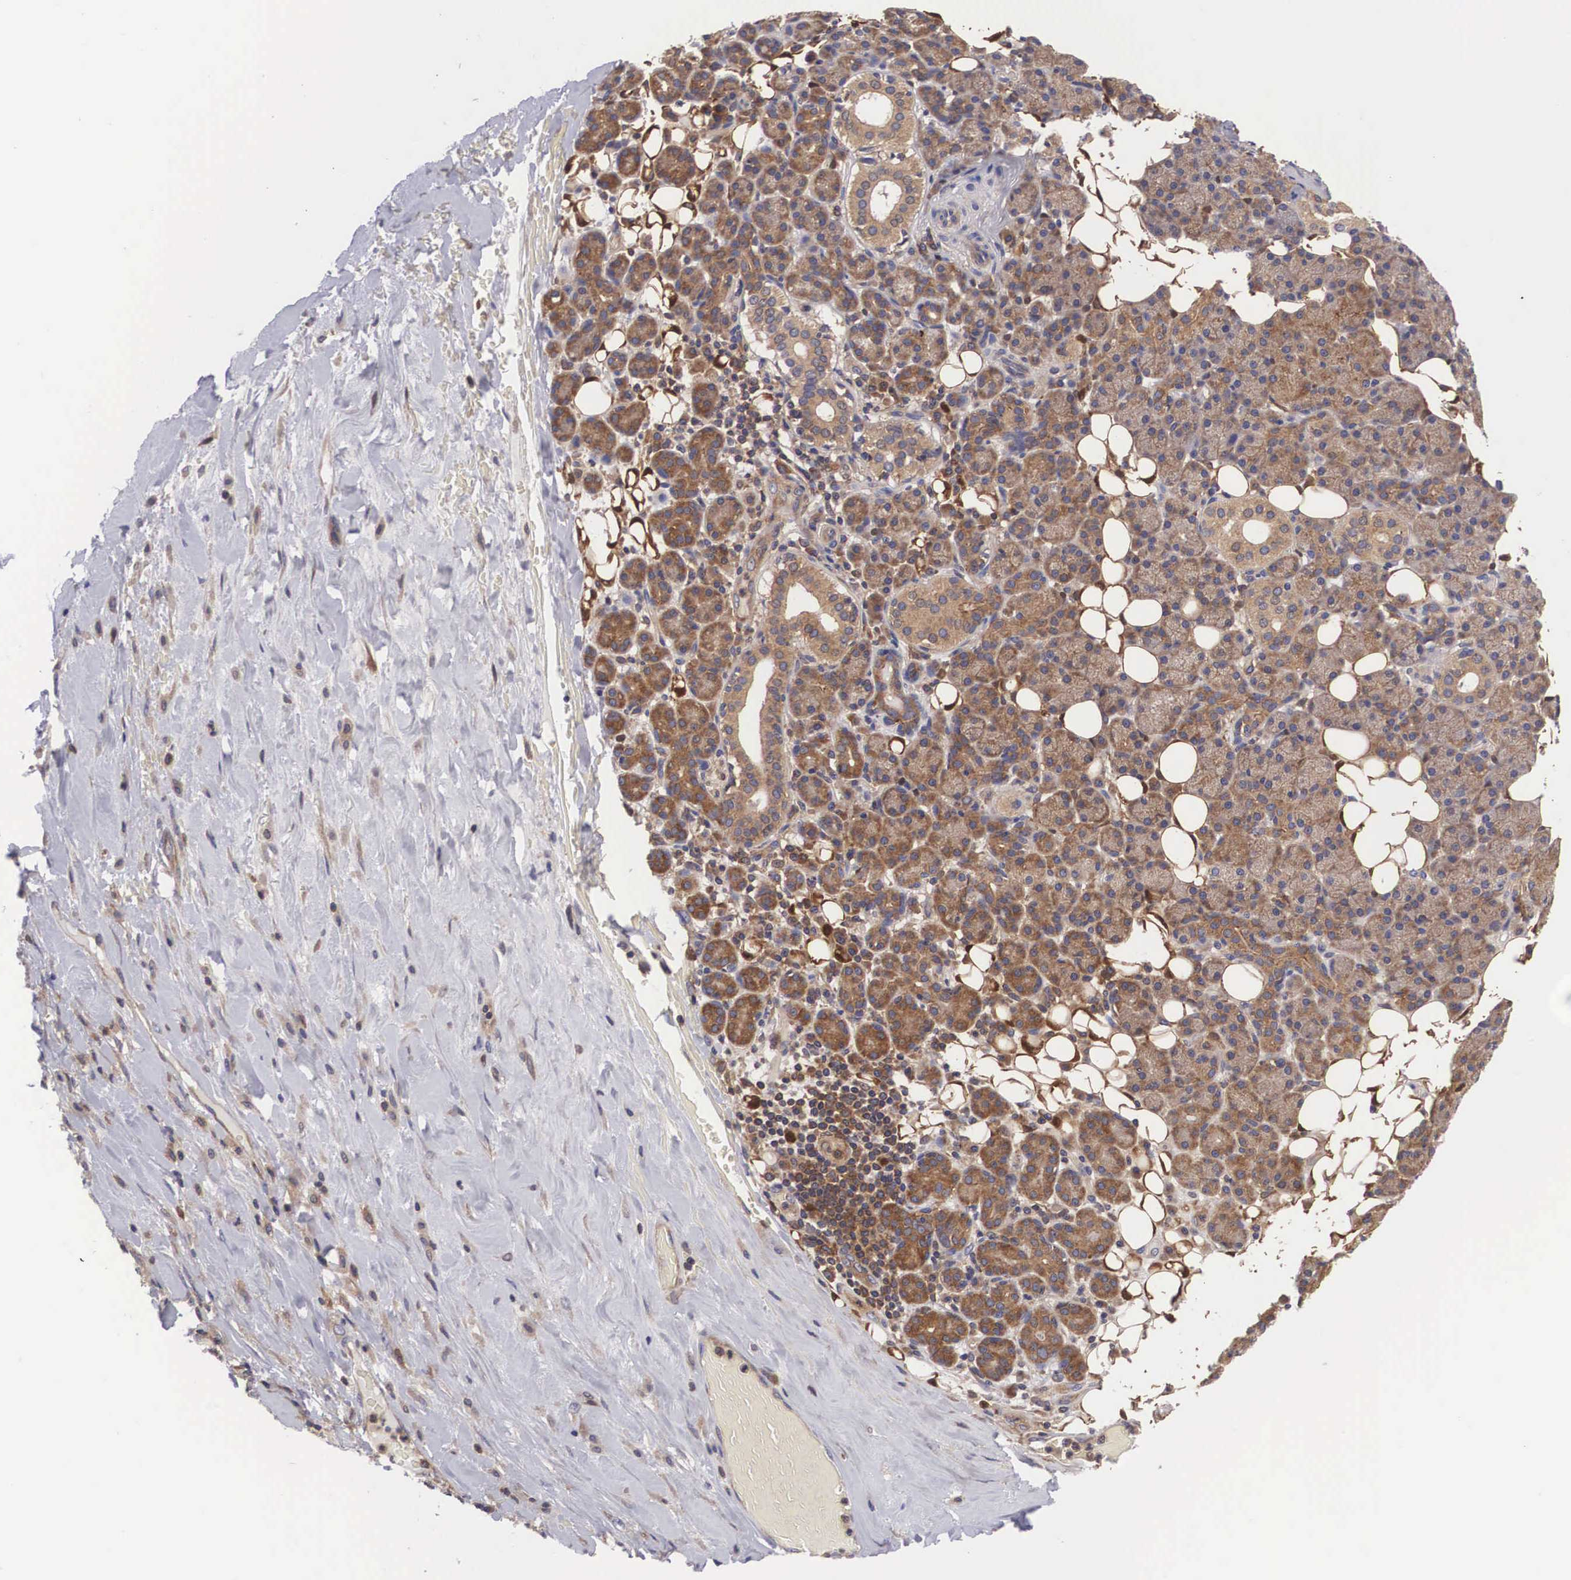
{"staining": {"intensity": "moderate", "quantity": ">75%", "location": "cytoplasmic/membranous"}, "tissue": "skin cancer", "cell_type": "Tumor cells", "image_type": "cancer", "snomed": [{"axis": "morphology", "description": "Squamous cell carcinoma, NOS"}, {"axis": "topography", "description": "Skin"}], "caption": "Squamous cell carcinoma (skin) tissue exhibits moderate cytoplasmic/membranous expression in approximately >75% of tumor cells, visualized by immunohistochemistry. Ihc stains the protein in brown and the nuclei are stained blue.", "gene": "GRIPAP1", "patient": {"sex": "male", "age": 84}}